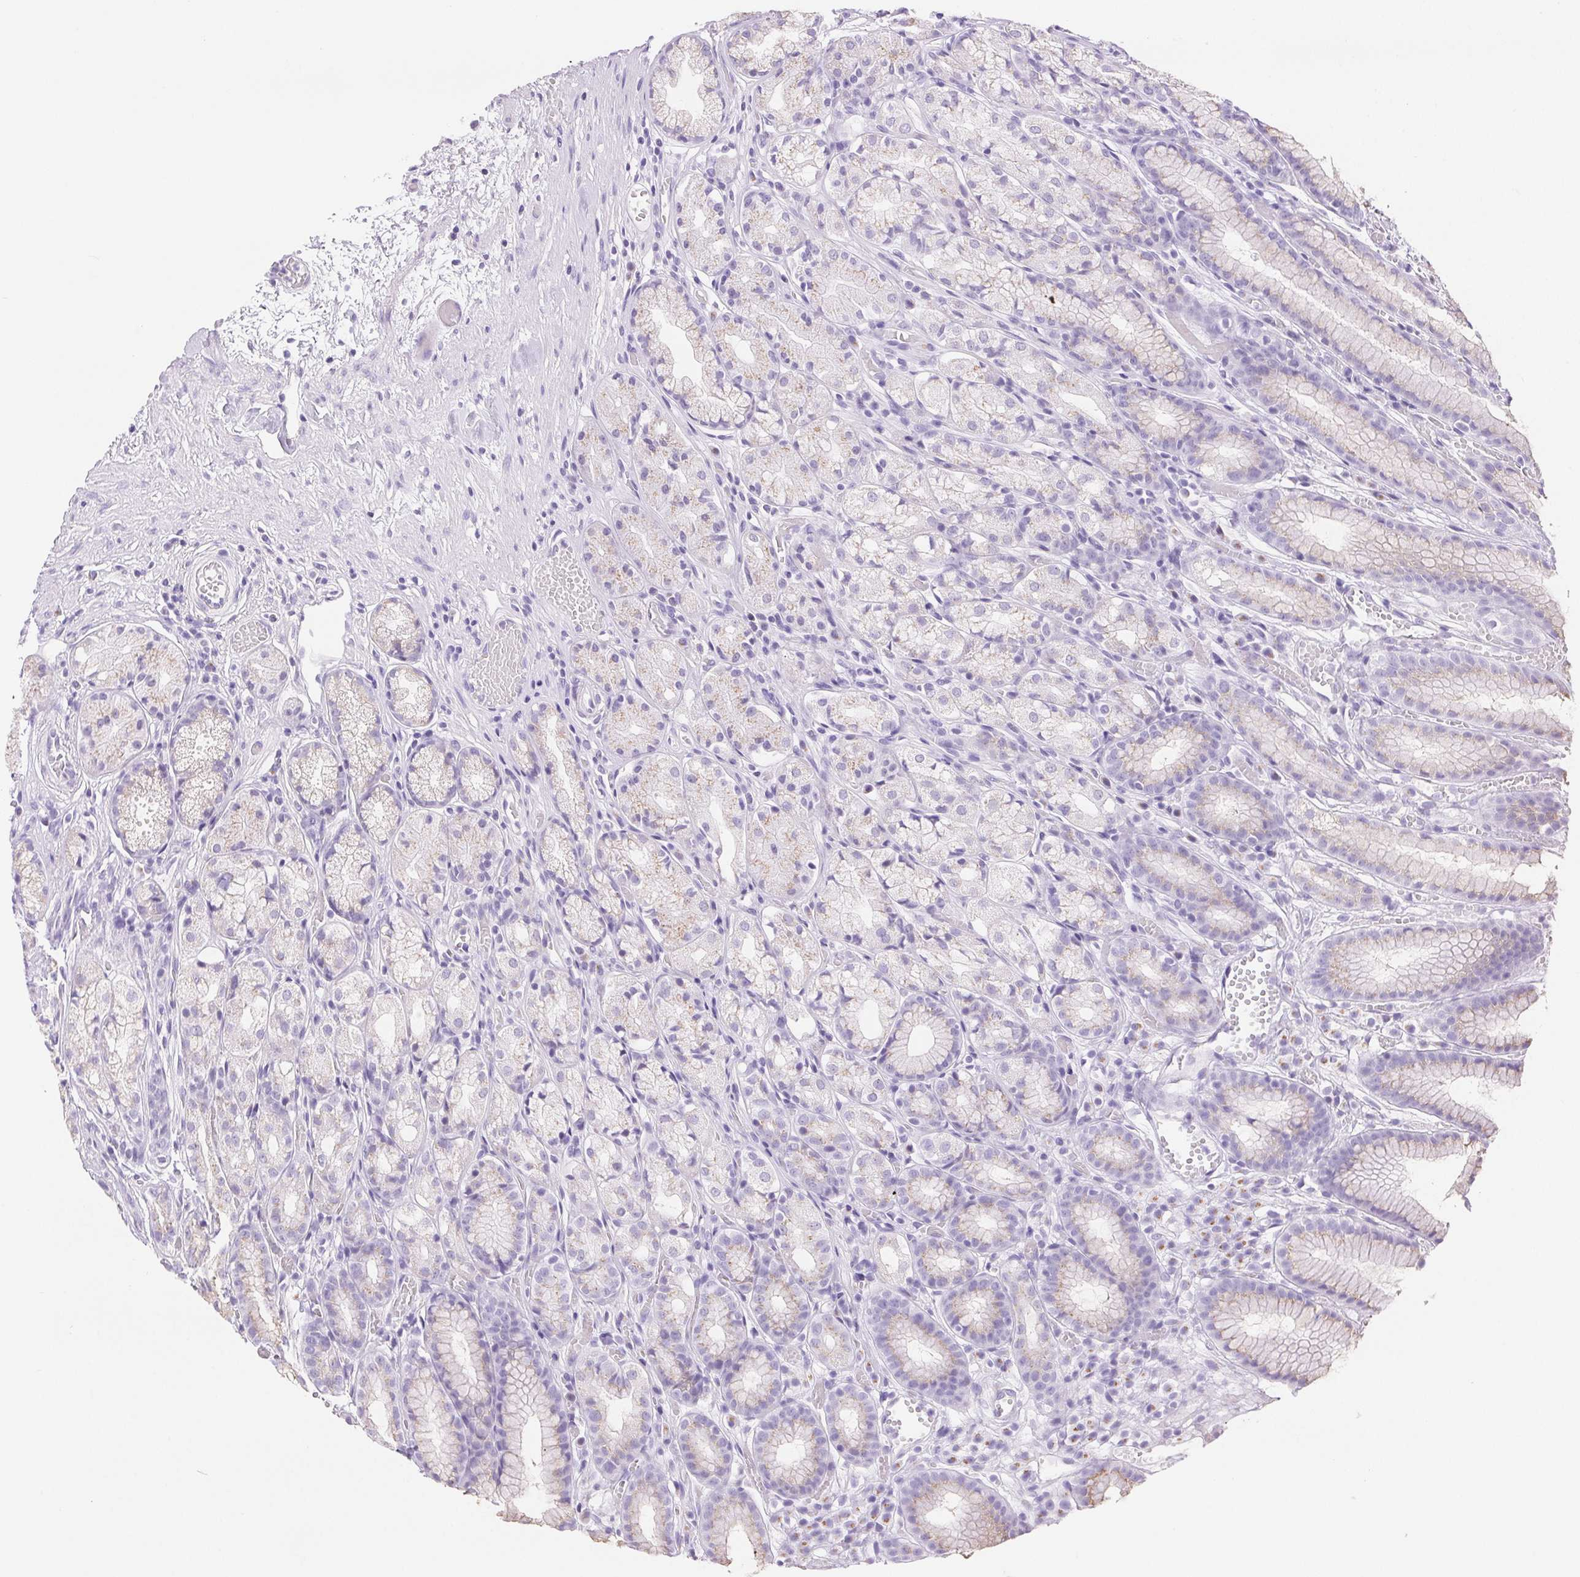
{"staining": {"intensity": "weak", "quantity": "25%-75%", "location": "cytoplasmic/membranous"}, "tissue": "stomach", "cell_type": "Glandular cells", "image_type": "normal", "snomed": [{"axis": "morphology", "description": "Normal tissue, NOS"}, {"axis": "topography", "description": "Stomach"}], "caption": "DAB immunohistochemical staining of benign stomach exhibits weak cytoplasmic/membranous protein positivity in approximately 25%-75% of glandular cells. The staining is performed using DAB brown chromogen to label protein expression. The nuclei are counter-stained blue using hematoxylin.", "gene": "SERPINB3", "patient": {"sex": "male", "age": 70}}